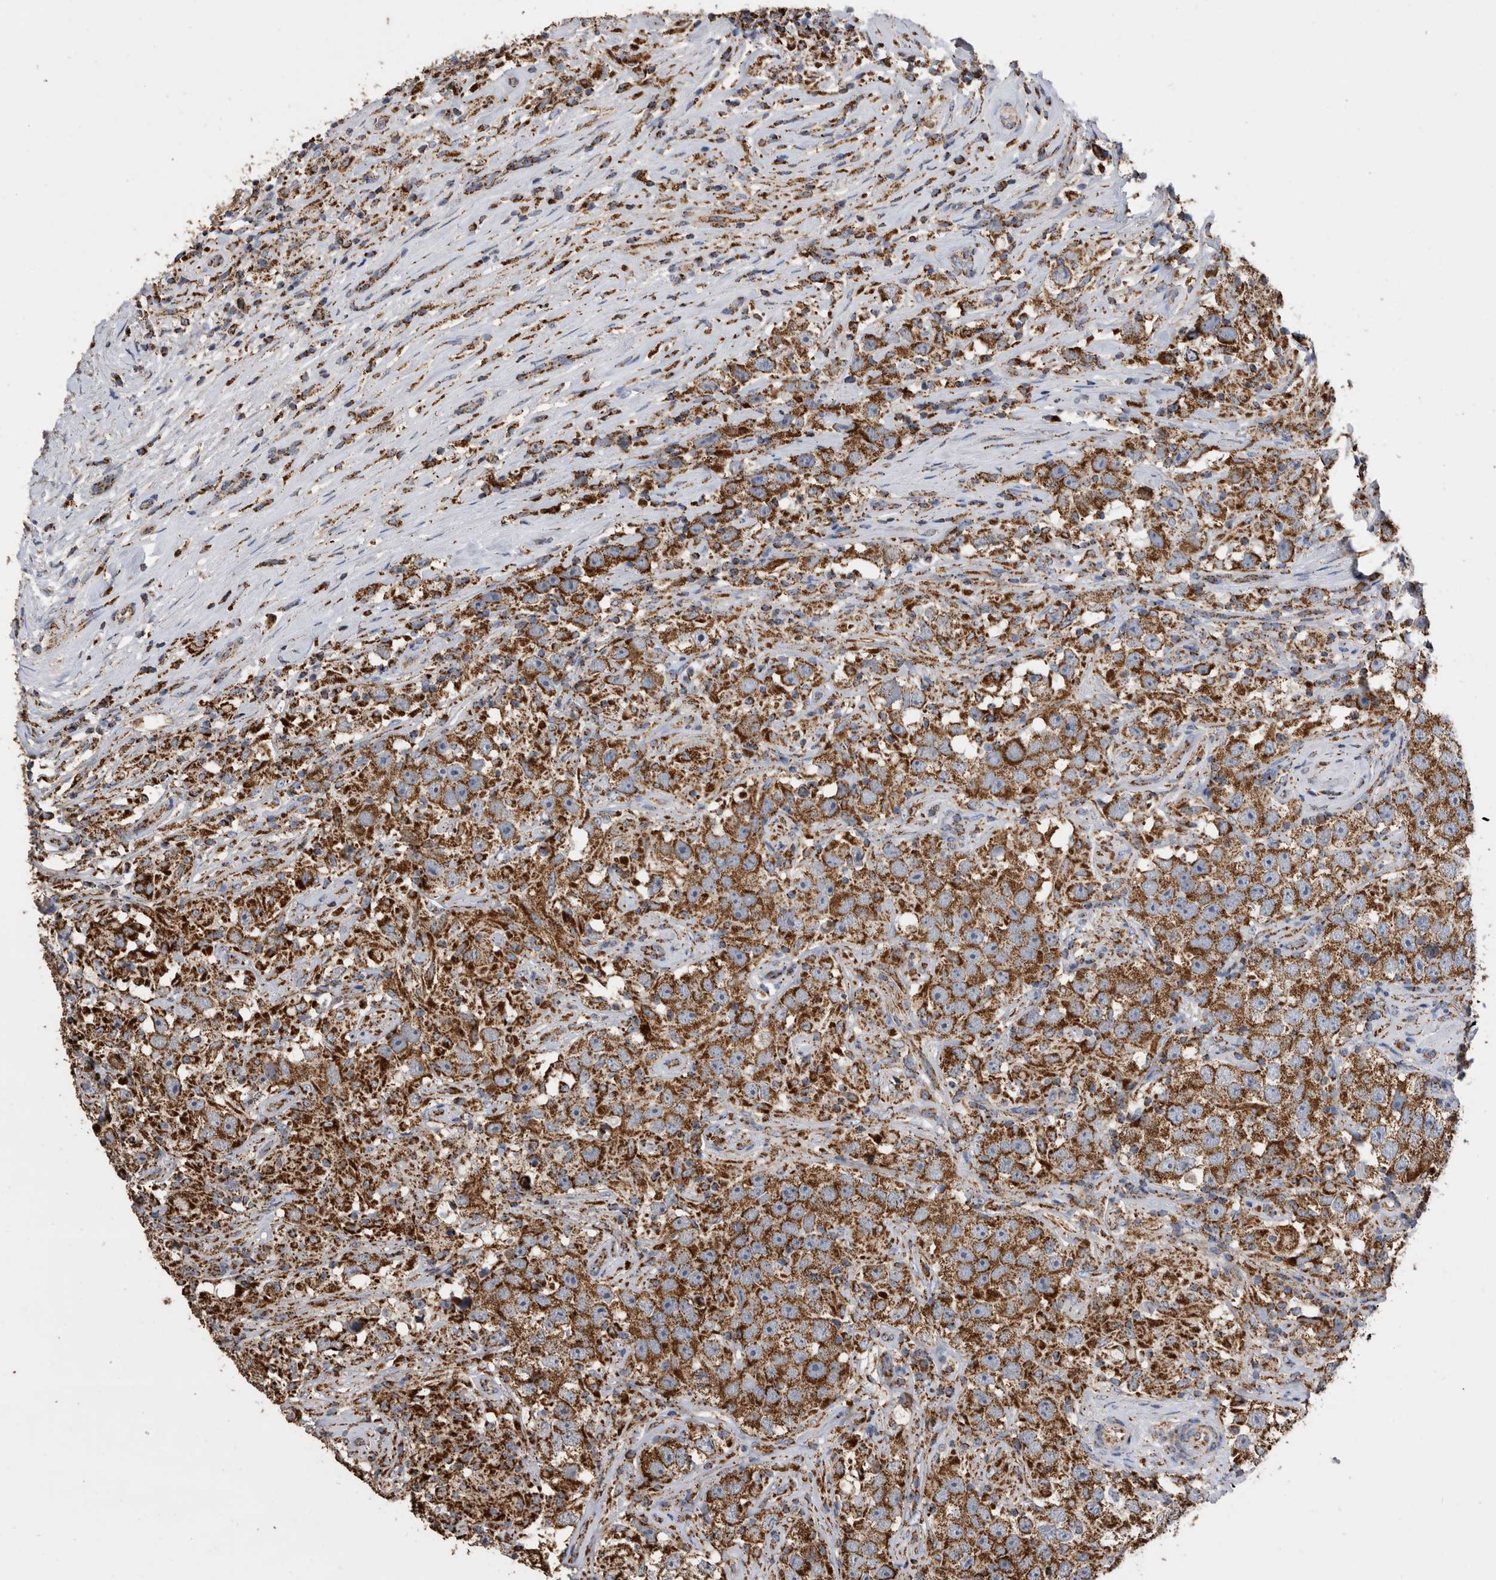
{"staining": {"intensity": "strong", "quantity": ">75%", "location": "cytoplasmic/membranous"}, "tissue": "testis cancer", "cell_type": "Tumor cells", "image_type": "cancer", "snomed": [{"axis": "morphology", "description": "Seminoma, NOS"}, {"axis": "topography", "description": "Testis"}], "caption": "A brown stain highlights strong cytoplasmic/membranous staining of a protein in human seminoma (testis) tumor cells. The staining is performed using DAB (3,3'-diaminobenzidine) brown chromogen to label protein expression. The nuclei are counter-stained blue using hematoxylin.", "gene": "WFDC1", "patient": {"sex": "male", "age": 49}}